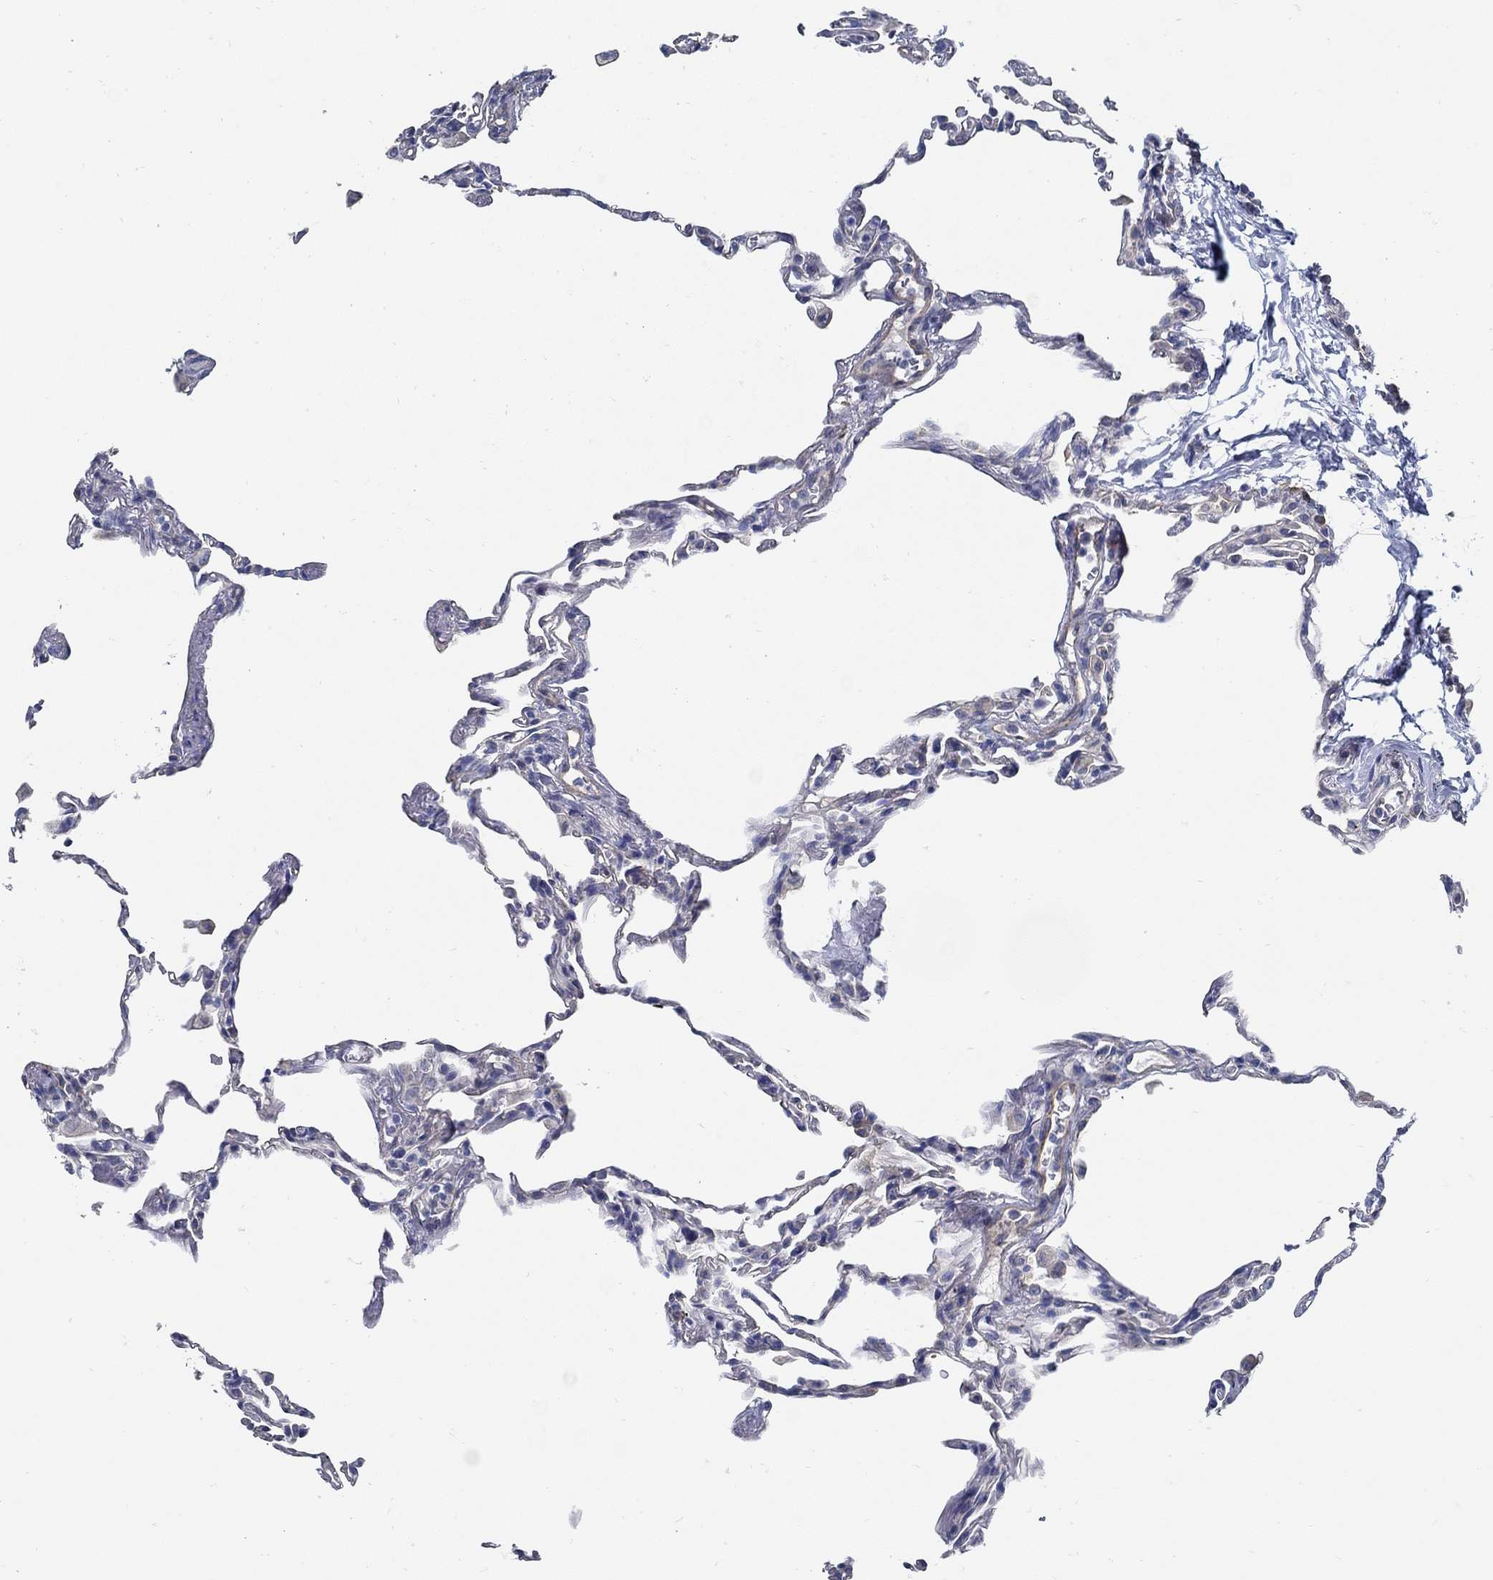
{"staining": {"intensity": "negative", "quantity": "none", "location": "none"}, "tissue": "lung", "cell_type": "Alveolar cells", "image_type": "normal", "snomed": [{"axis": "morphology", "description": "Normal tissue, NOS"}, {"axis": "topography", "description": "Lung"}], "caption": "Immunohistochemical staining of normal lung demonstrates no significant staining in alveolar cells.", "gene": "C15orf39", "patient": {"sex": "female", "age": 57}}